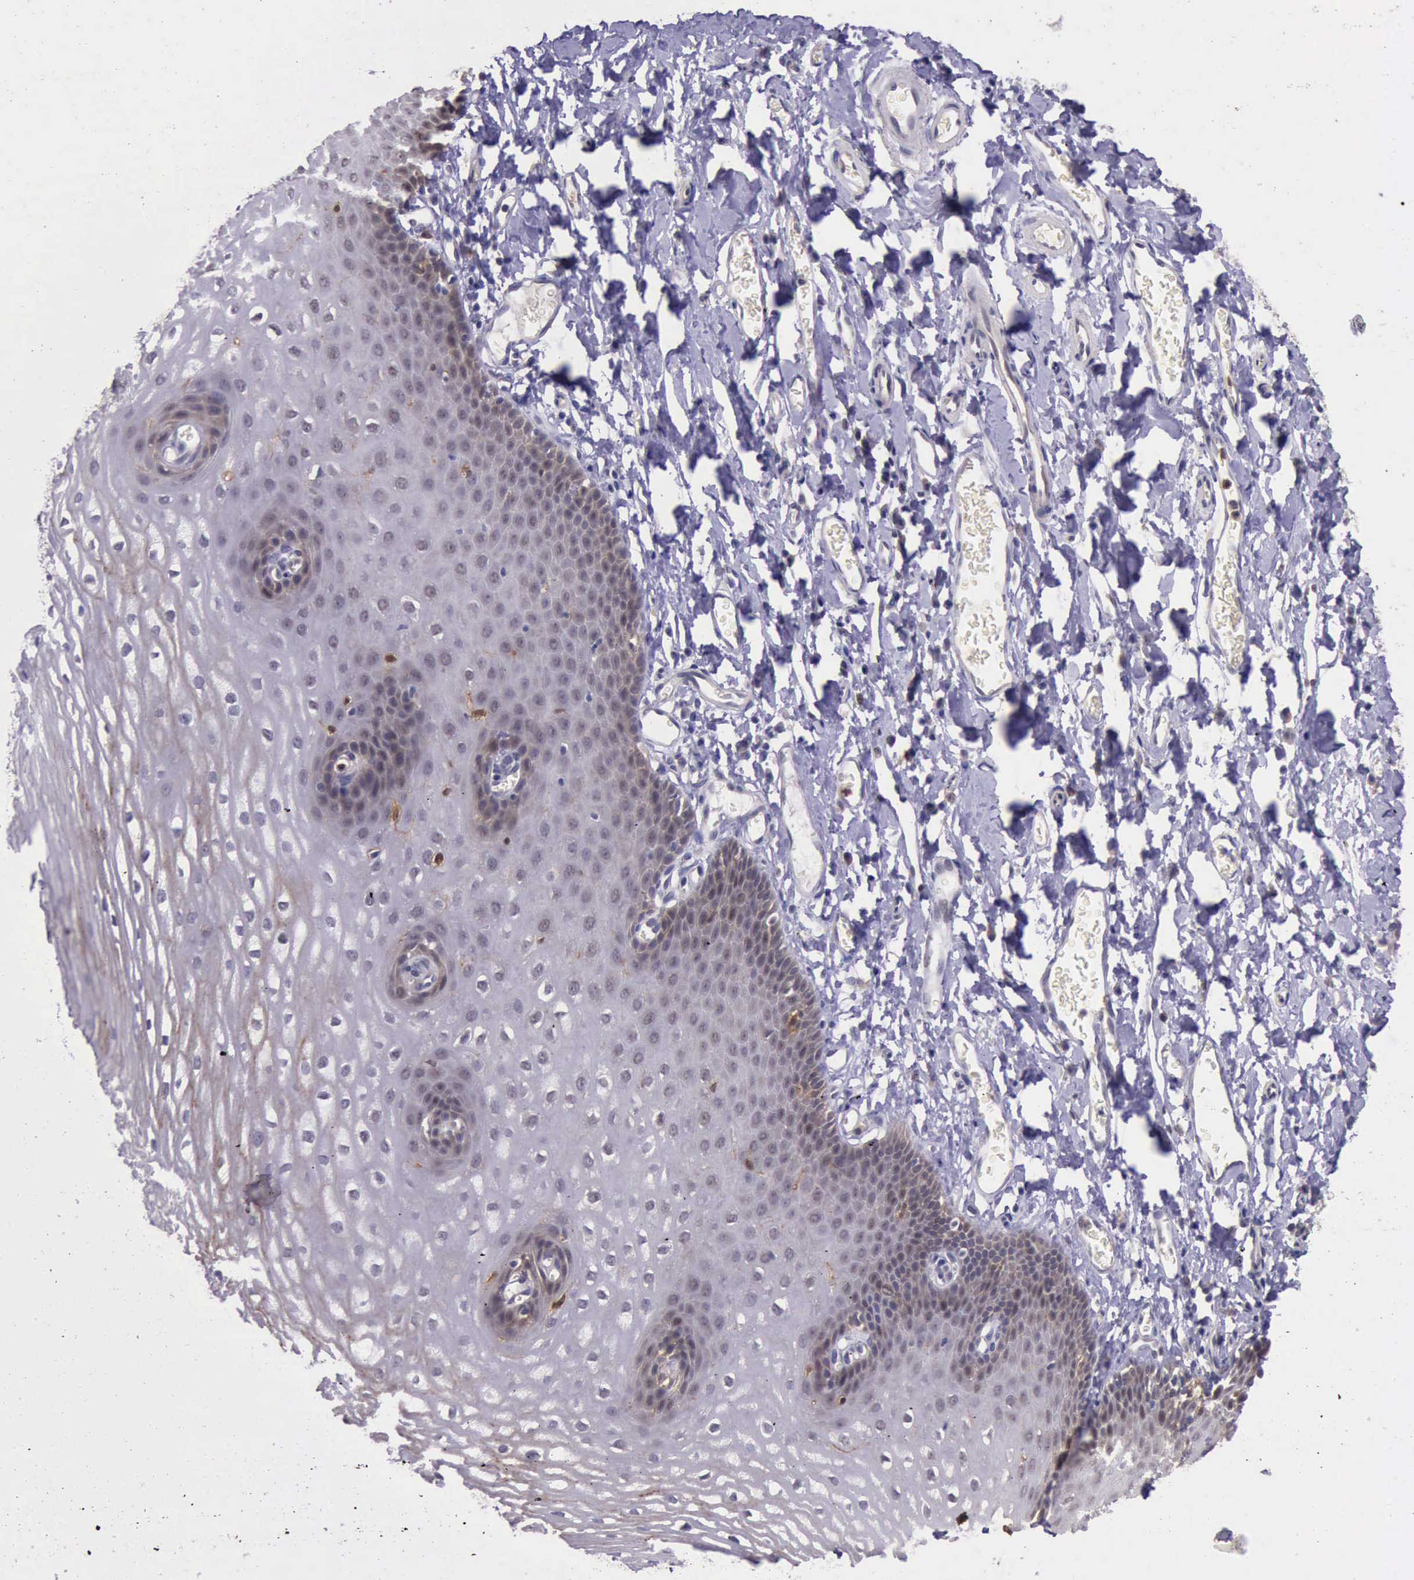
{"staining": {"intensity": "weak", "quantity": "25%-75%", "location": "cytoplasmic/membranous"}, "tissue": "esophagus", "cell_type": "Squamous epithelial cells", "image_type": "normal", "snomed": [{"axis": "morphology", "description": "Normal tissue, NOS"}, {"axis": "topography", "description": "Esophagus"}], "caption": "Benign esophagus shows weak cytoplasmic/membranous staining in approximately 25%-75% of squamous epithelial cells, visualized by immunohistochemistry. (DAB IHC with brightfield microscopy, high magnification).", "gene": "PLEK2", "patient": {"sex": "male", "age": 70}}